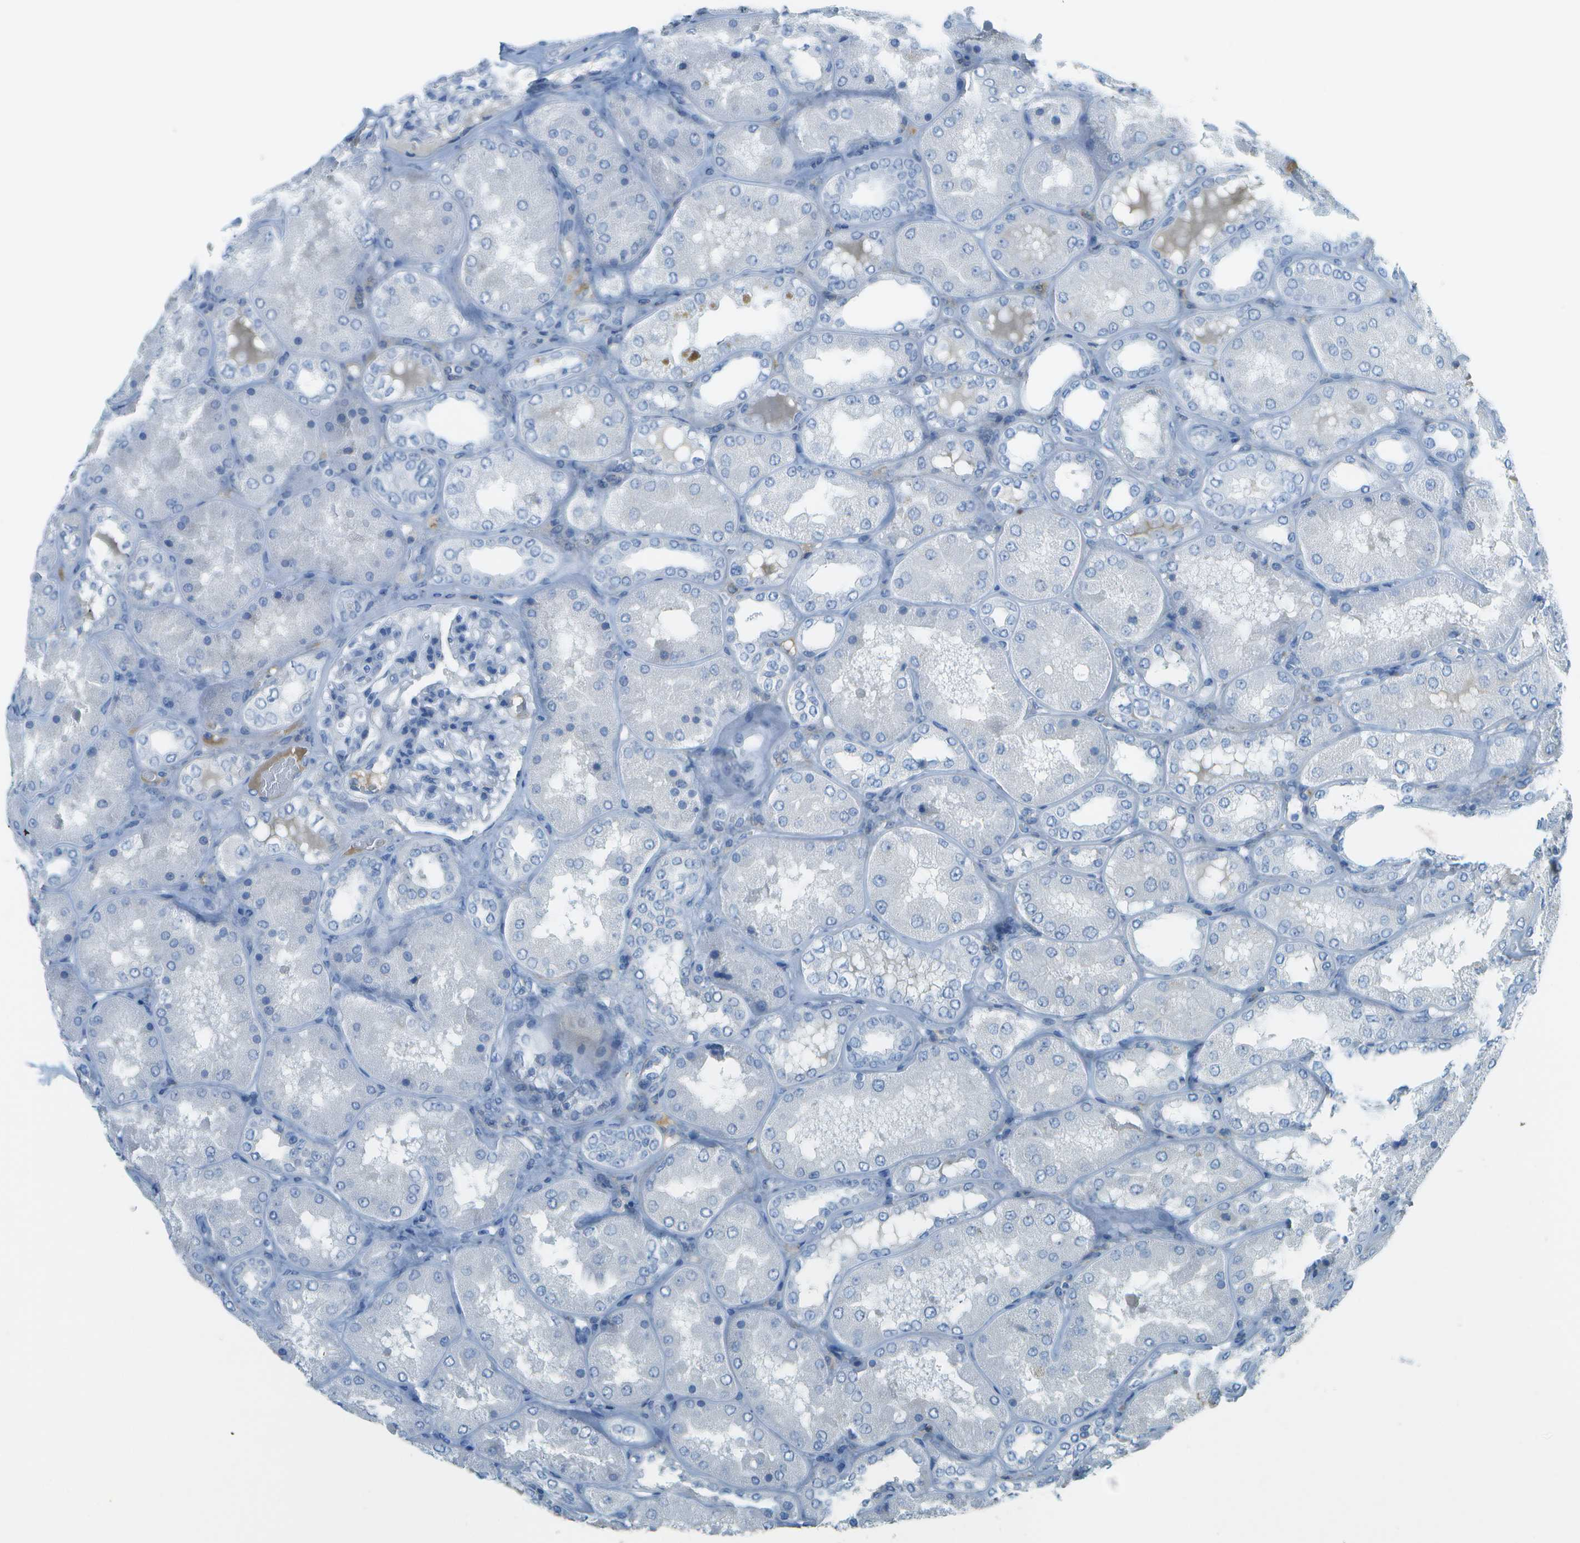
{"staining": {"intensity": "negative", "quantity": "none", "location": "none"}, "tissue": "kidney", "cell_type": "Cells in glomeruli", "image_type": "normal", "snomed": [{"axis": "morphology", "description": "Normal tissue, NOS"}, {"axis": "topography", "description": "Kidney"}], "caption": "Immunohistochemical staining of unremarkable human kidney demonstrates no significant expression in cells in glomeruli.", "gene": "C1S", "patient": {"sex": "female", "age": 56}}